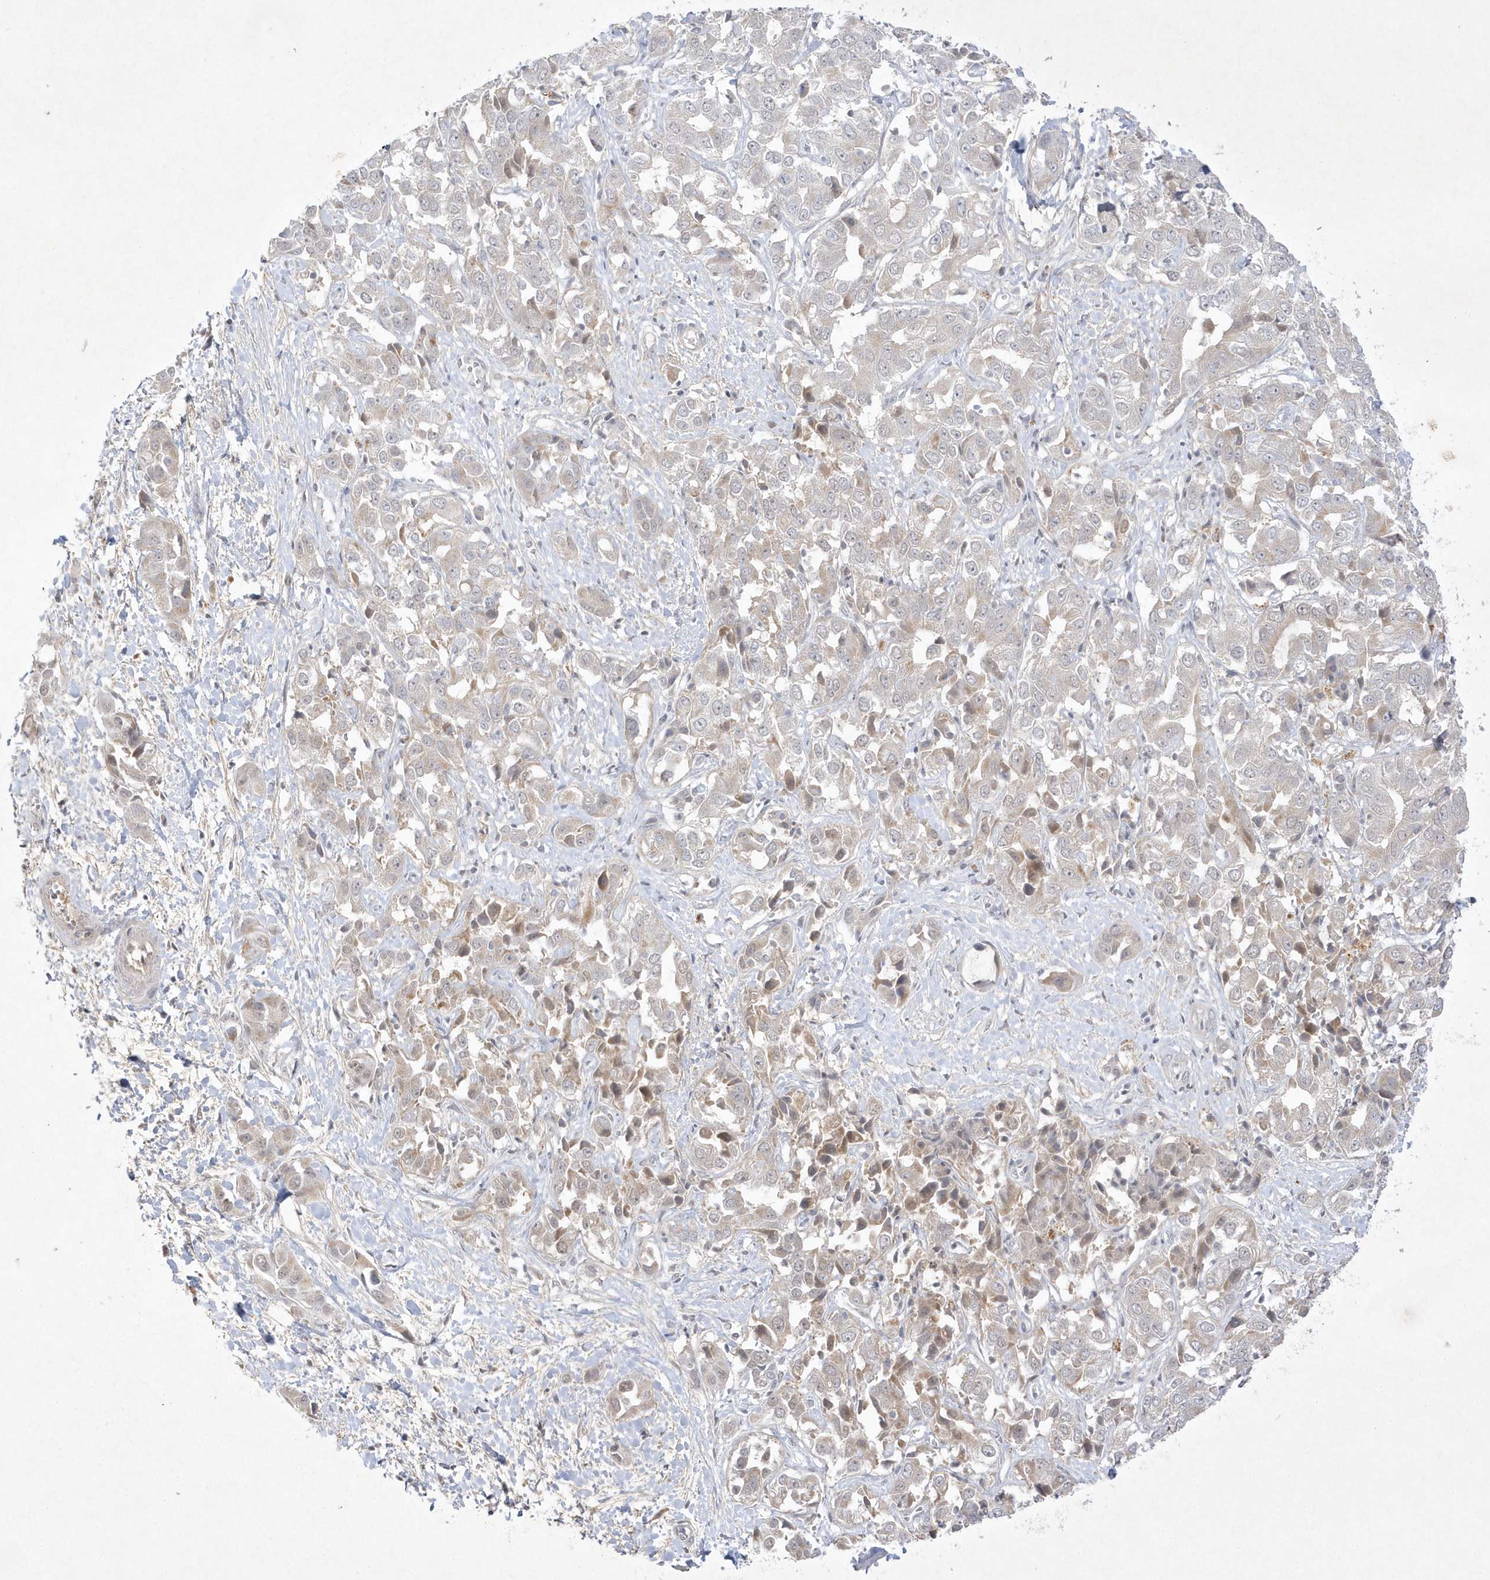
{"staining": {"intensity": "weak", "quantity": "<25%", "location": "cytoplasmic/membranous"}, "tissue": "liver cancer", "cell_type": "Tumor cells", "image_type": "cancer", "snomed": [{"axis": "morphology", "description": "Cholangiocarcinoma"}, {"axis": "topography", "description": "Liver"}], "caption": "Tumor cells show no significant staining in liver cholangiocarcinoma. The staining is performed using DAB brown chromogen with nuclei counter-stained in using hematoxylin.", "gene": "CPSF3", "patient": {"sex": "female", "age": 52}}